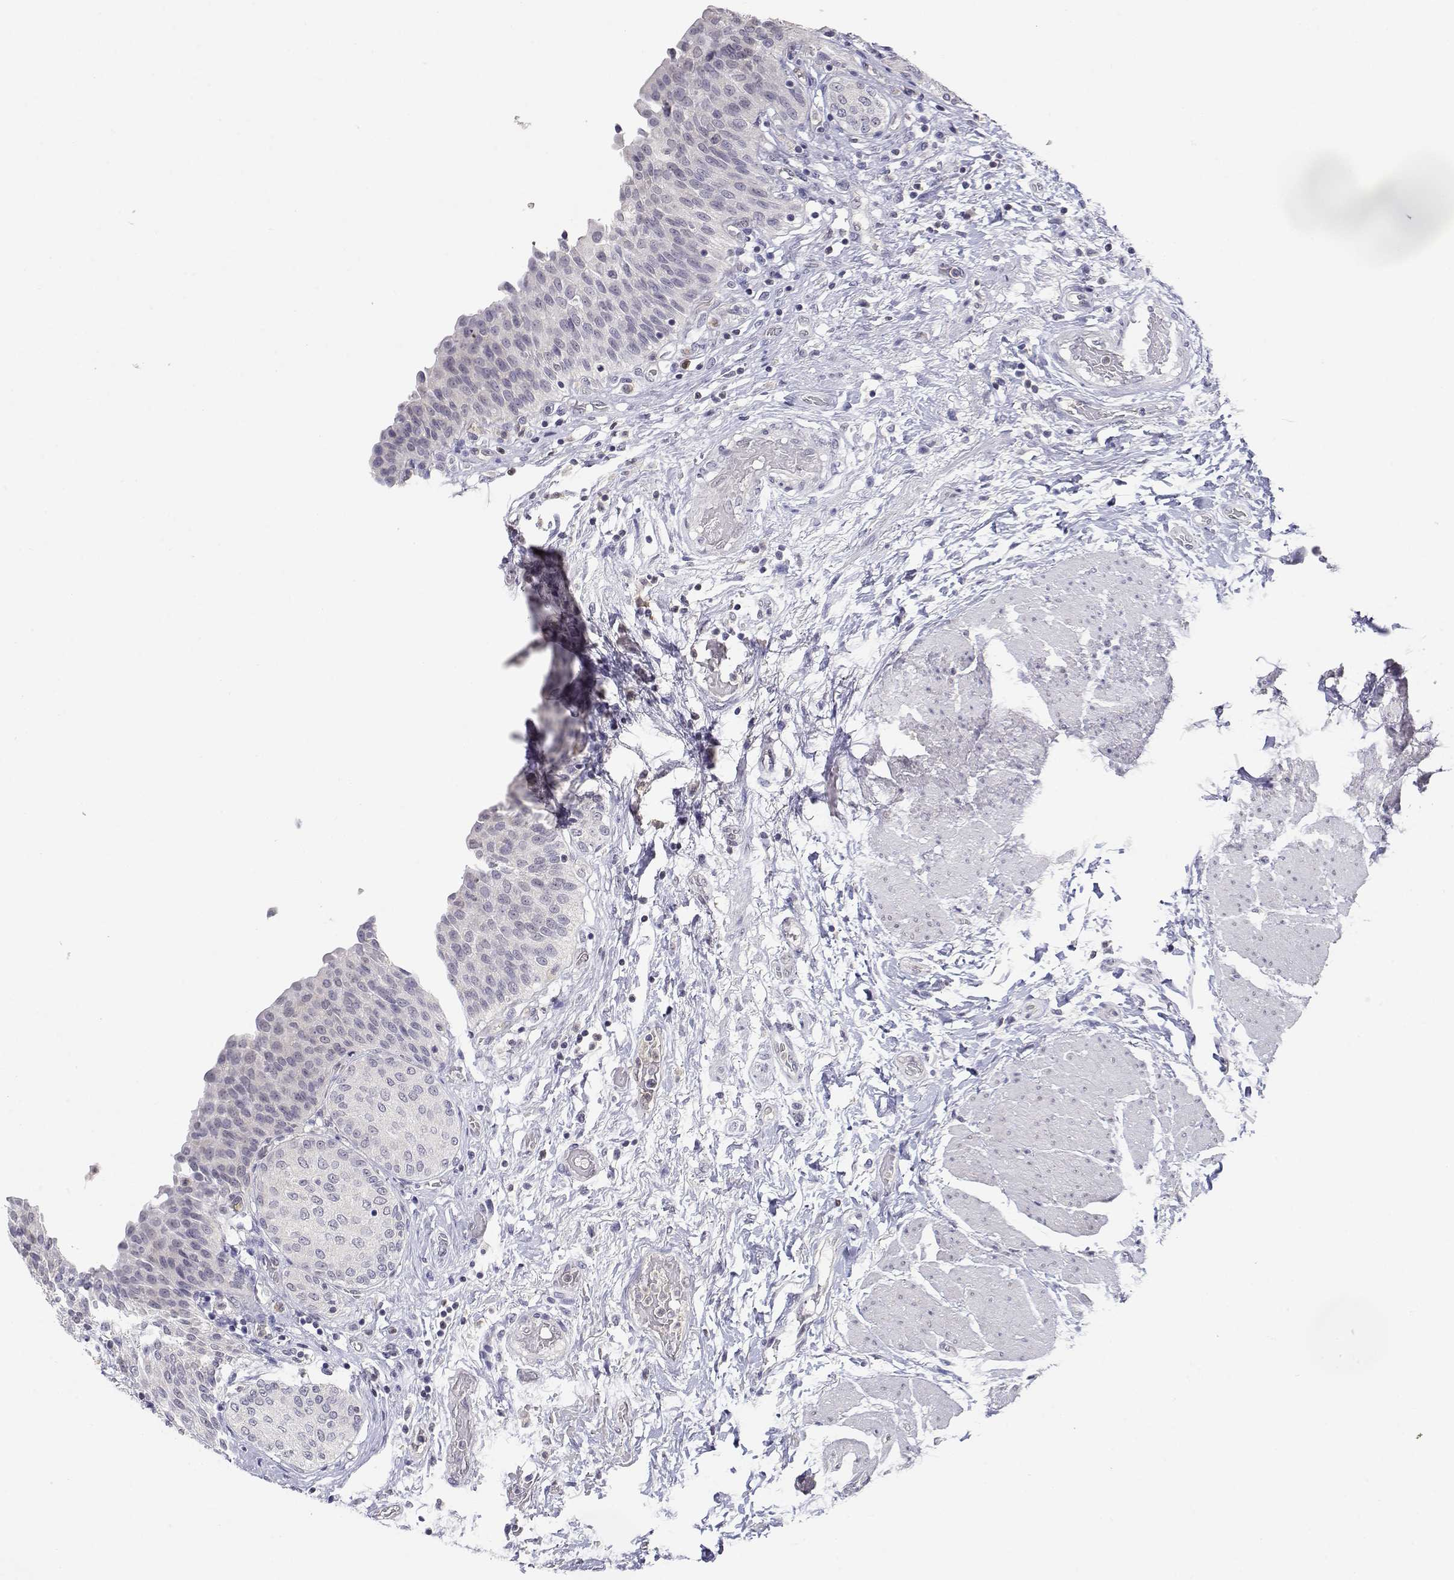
{"staining": {"intensity": "negative", "quantity": "none", "location": "none"}, "tissue": "urinary bladder", "cell_type": "Urothelial cells", "image_type": "normal", "snomed": [{"axis": "morphology", "description": "Normal tissue, NOS"}, {"axis": "morphology", "description": "Metaplasia, NOS"}, {"axis": "topography", "description": "Urinary bladder"}], "caption": "Immunohistochemistry (IHC) micrograph of benign urinary bladder: urinary bladder stained with DAB (3,3'-diaminobenzidine) exhibits no significant protein positivity in urothelial cells.", "gene": "ADA", "patient": {"sex": "male", "age": 68}}